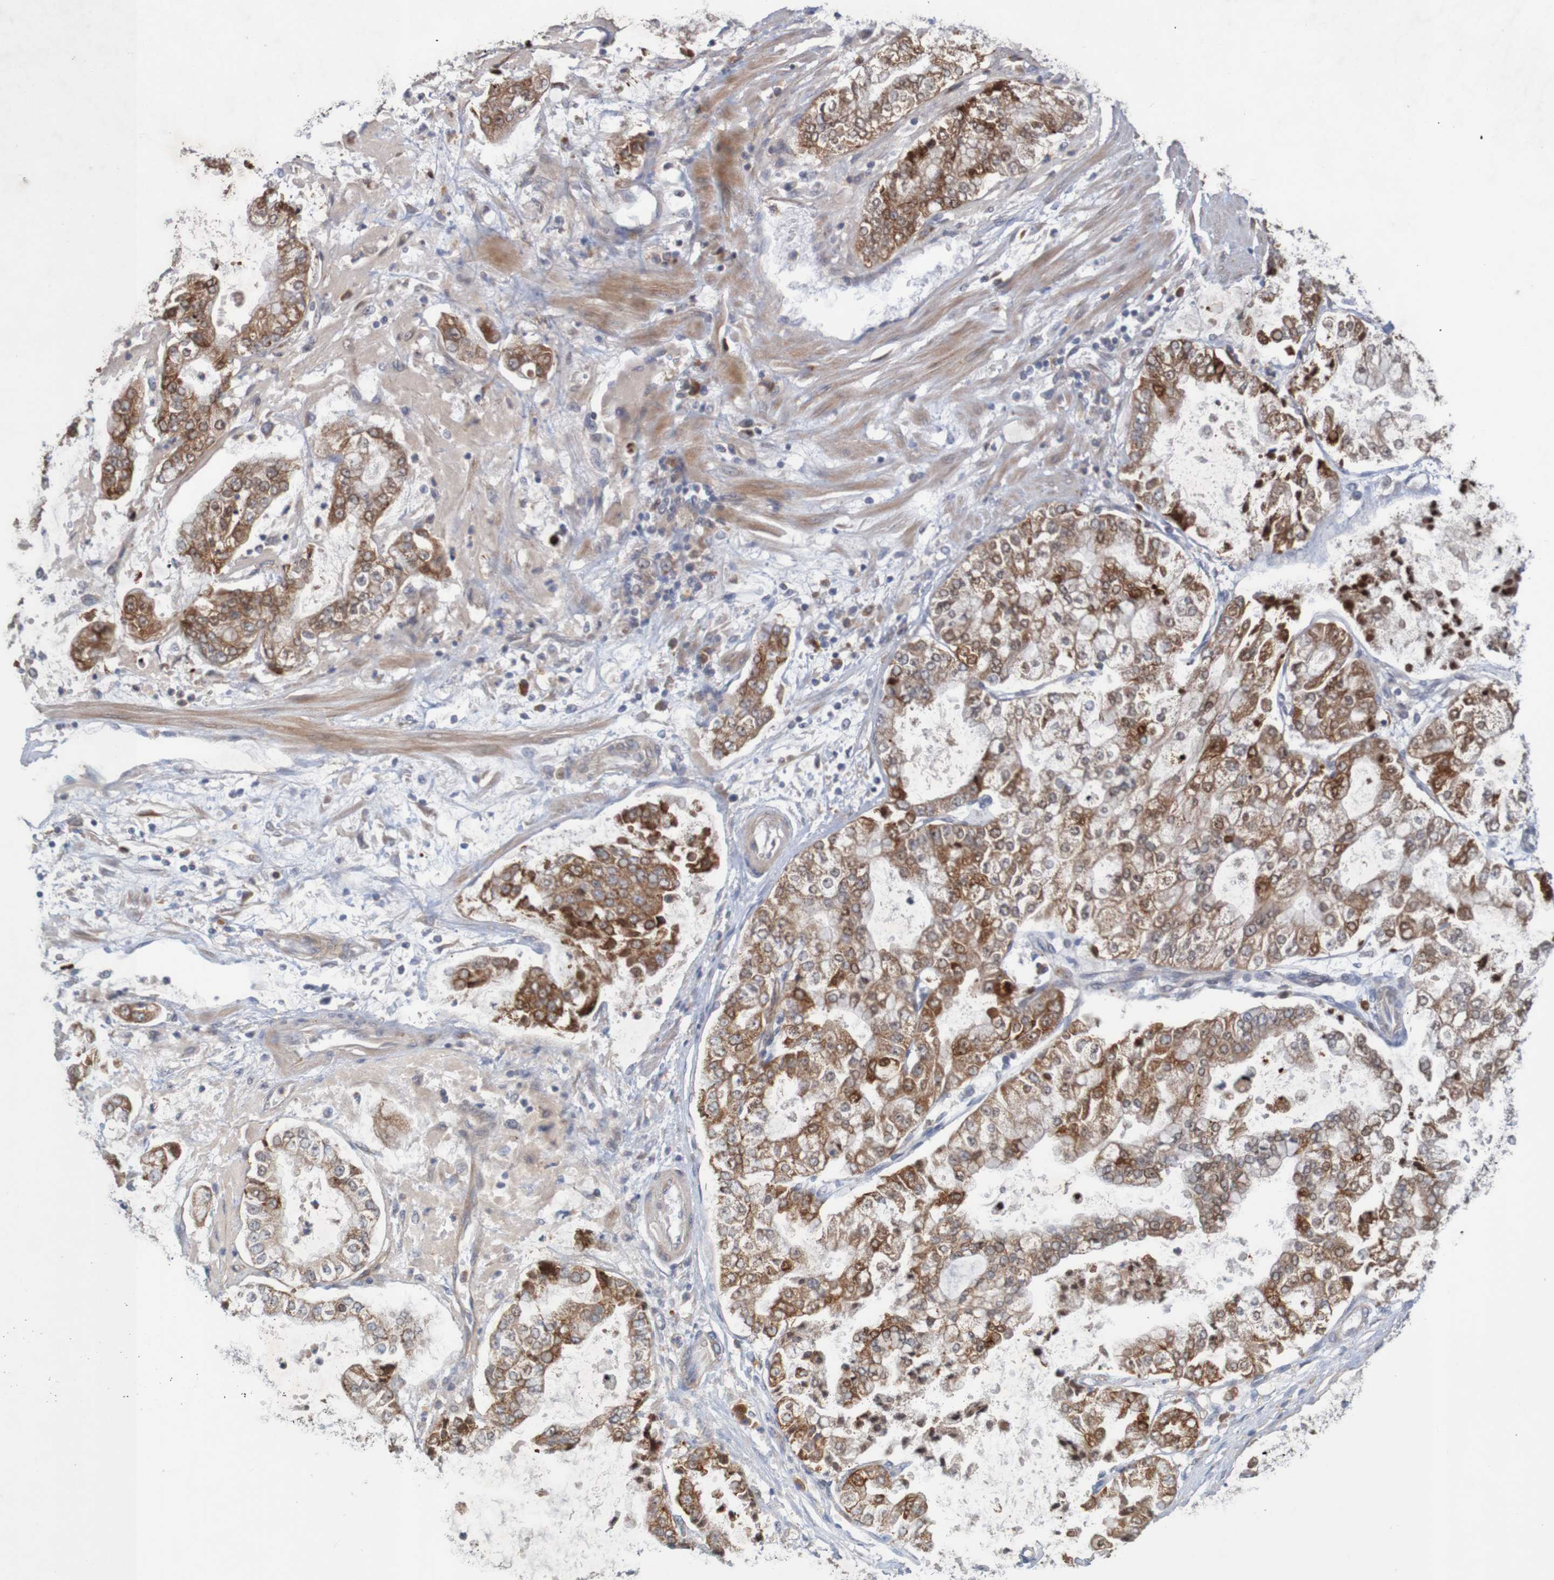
{"staining": {"intensity": "strong", "quantity": ">75%", "location": "cytoplasmic/membranous"}, "tissue": "stomach cancer", "cell_type": "Tumor cells", "image_type": "cancer", "snomed": [{"axis": "morphology", "description": "Adenocarcinoma, NOS"}, {"axis": "topography", "description": "Stomach"}], "caption": "High-power microscopy captured an immunohistochemistry histopathology image of adenocarcinoma (stomach), revealing strong cytoplasmic/membranous staining in approximately >75% of tumor cells.", "gene": "NAV2", "patient": {"sex": "male", "age": 76}}